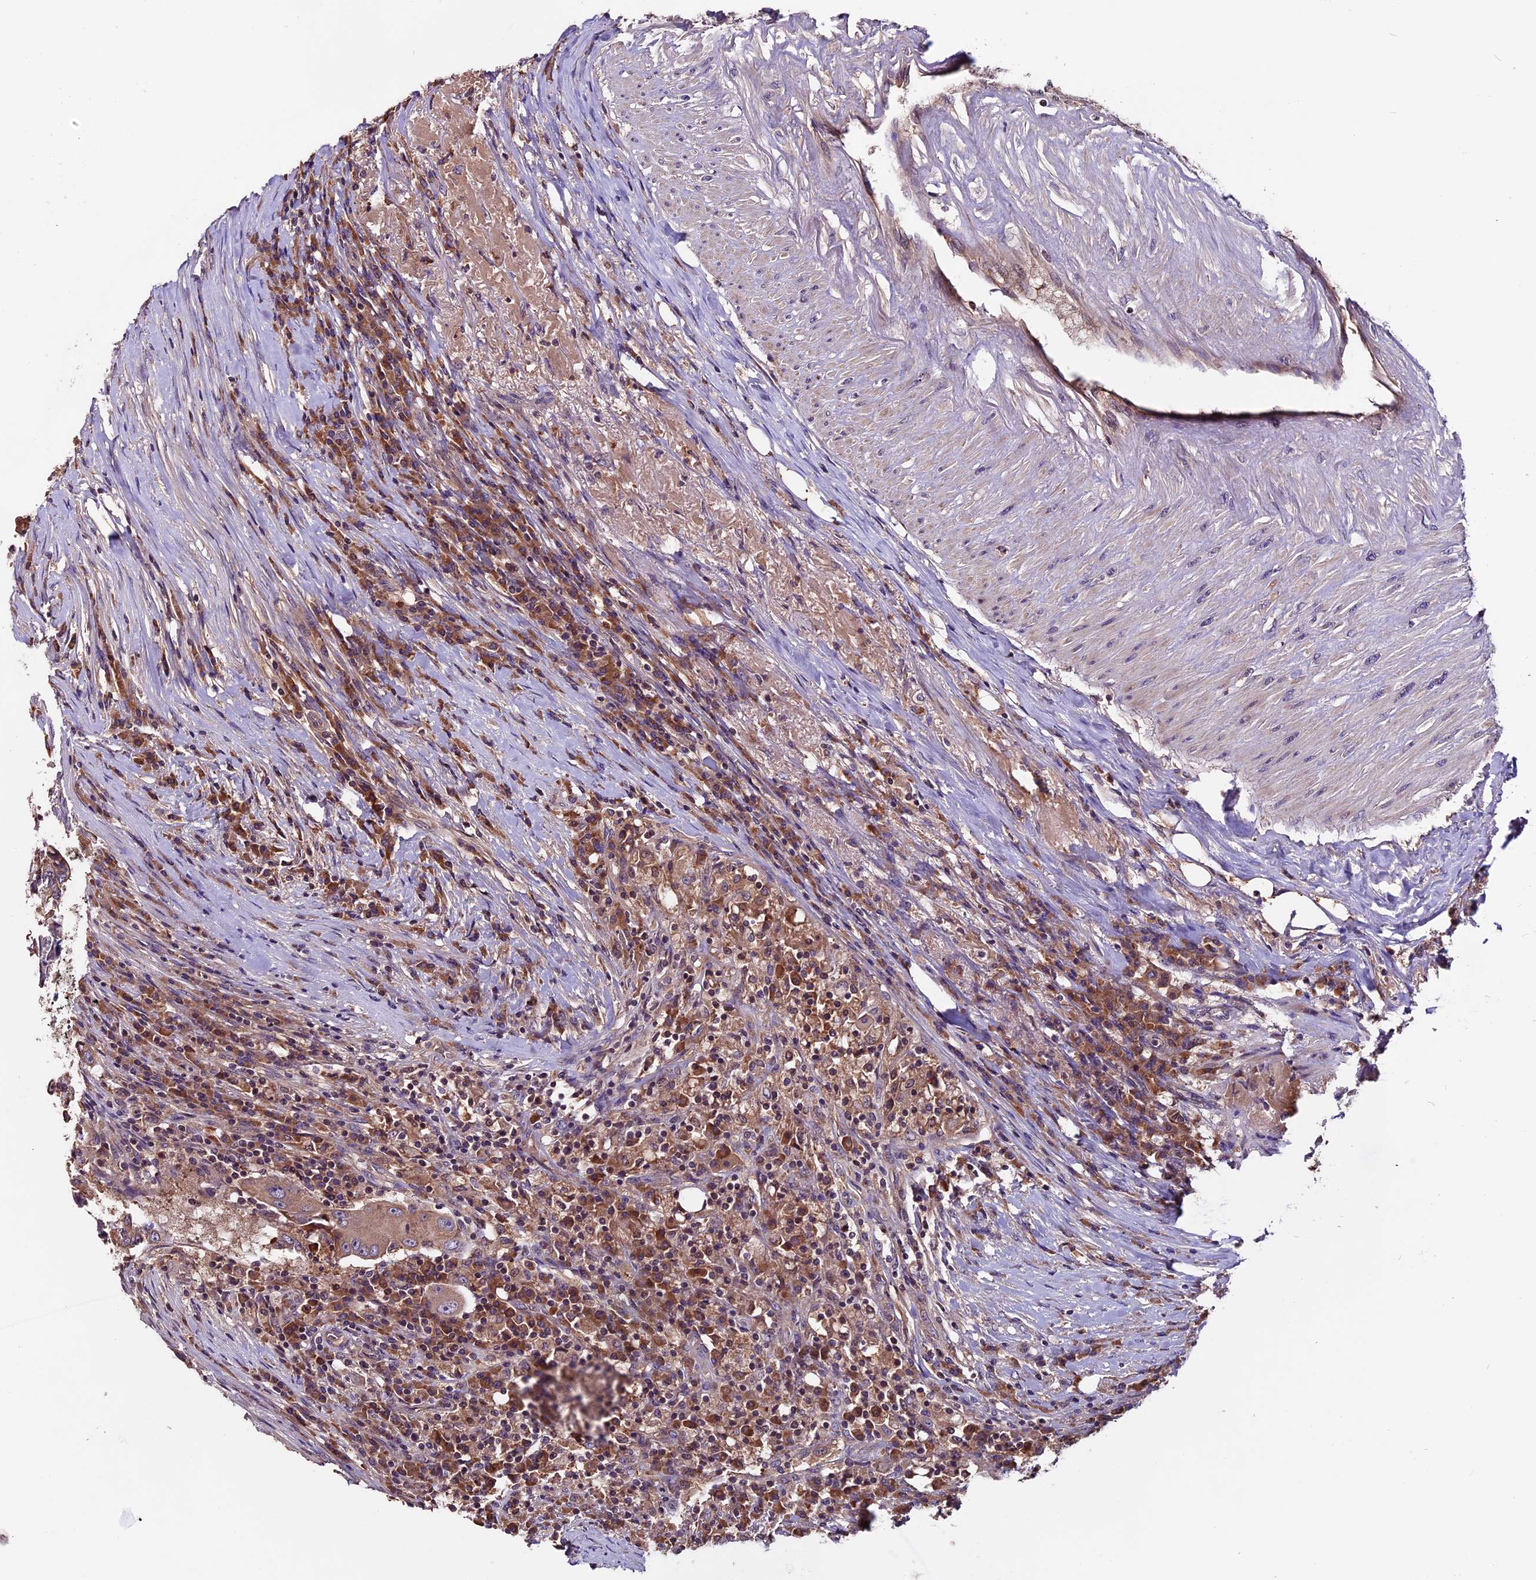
{"staining": {"intensity": "weak", "quantity": "25%-75%", "location": "cytoplasmic/membranous"}, "tissue": "colorectal cancer", "cell_type": "Tumor cells", "image_type": "cancer", "snomed": [{"axis": "morphology", "description": "Adenocarcinoma, NOS"}, {"axis": "topography", "description": "Colon"}], "caption": "A photomicrograph of human adenocarcinoma (colorectal) stained for a protein reveals weak cytoplasmic/membranous brown staining in tumor cells.", "gene": "ZNF598", "patient": {"sex": "male", "age": 83}}